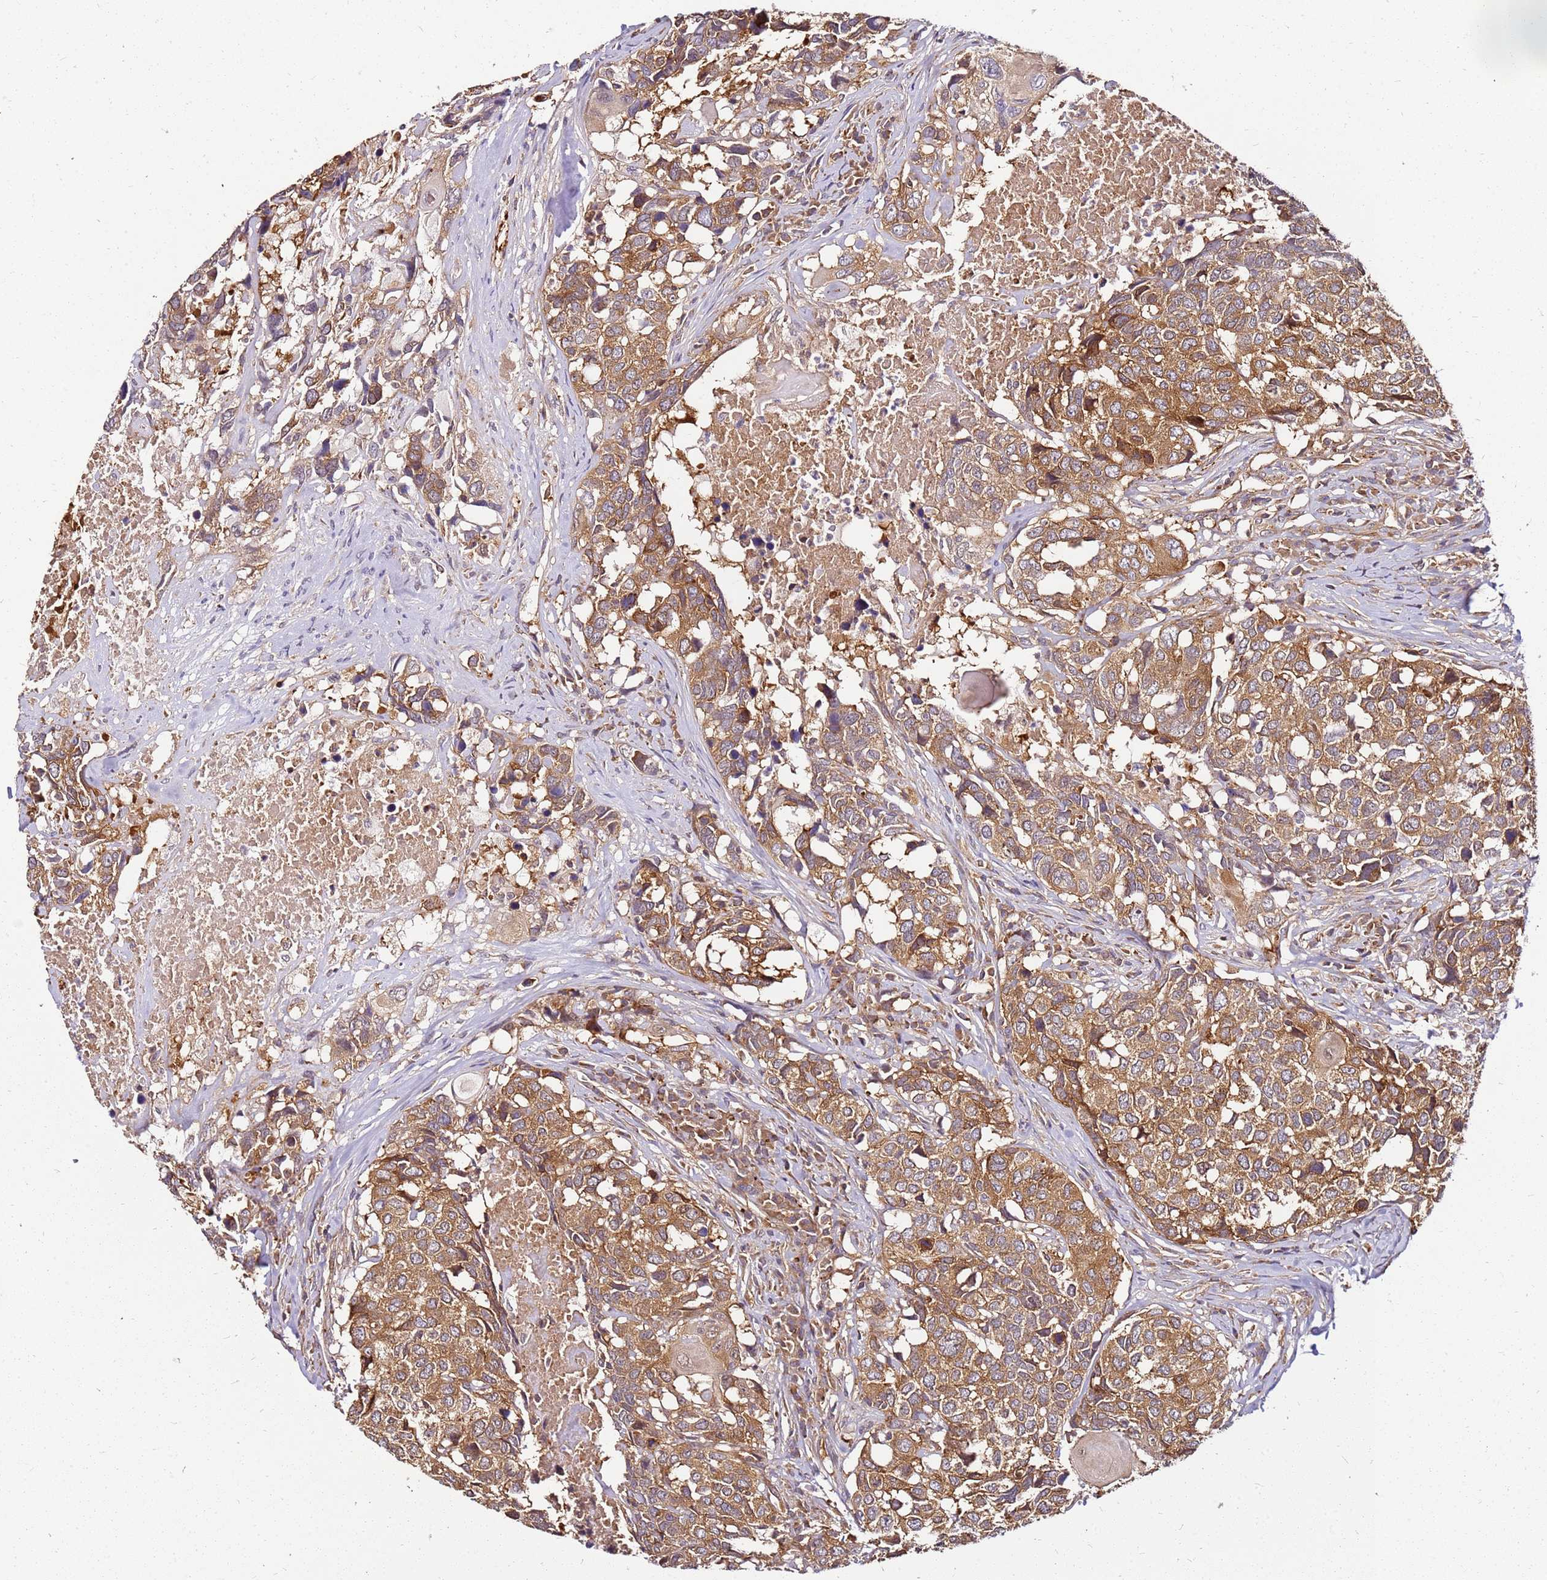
{"staining": {"intensity": "moderate", "quantity": ">75%", "location": "cytoplasmic/membranous"}, "tissue": "head and neck cancer", "cell_type": "Tumor cells", "image_type": "cancer", "snomed": [{"axis": "morphology", "description": "Squamous cell carcinoma, NOS"}, {"axis": "topography", "description": "Head-Neck"}], "caption": "This image exhibits IHC staining of human head and neck cancer (squamous cell carcinoma), with medium moderate cytoplasmic/membranous staining in approximately >75% of tumor cells.", "gene": "PIH1D1", "patient": {"sex": "male", "age": 66}}